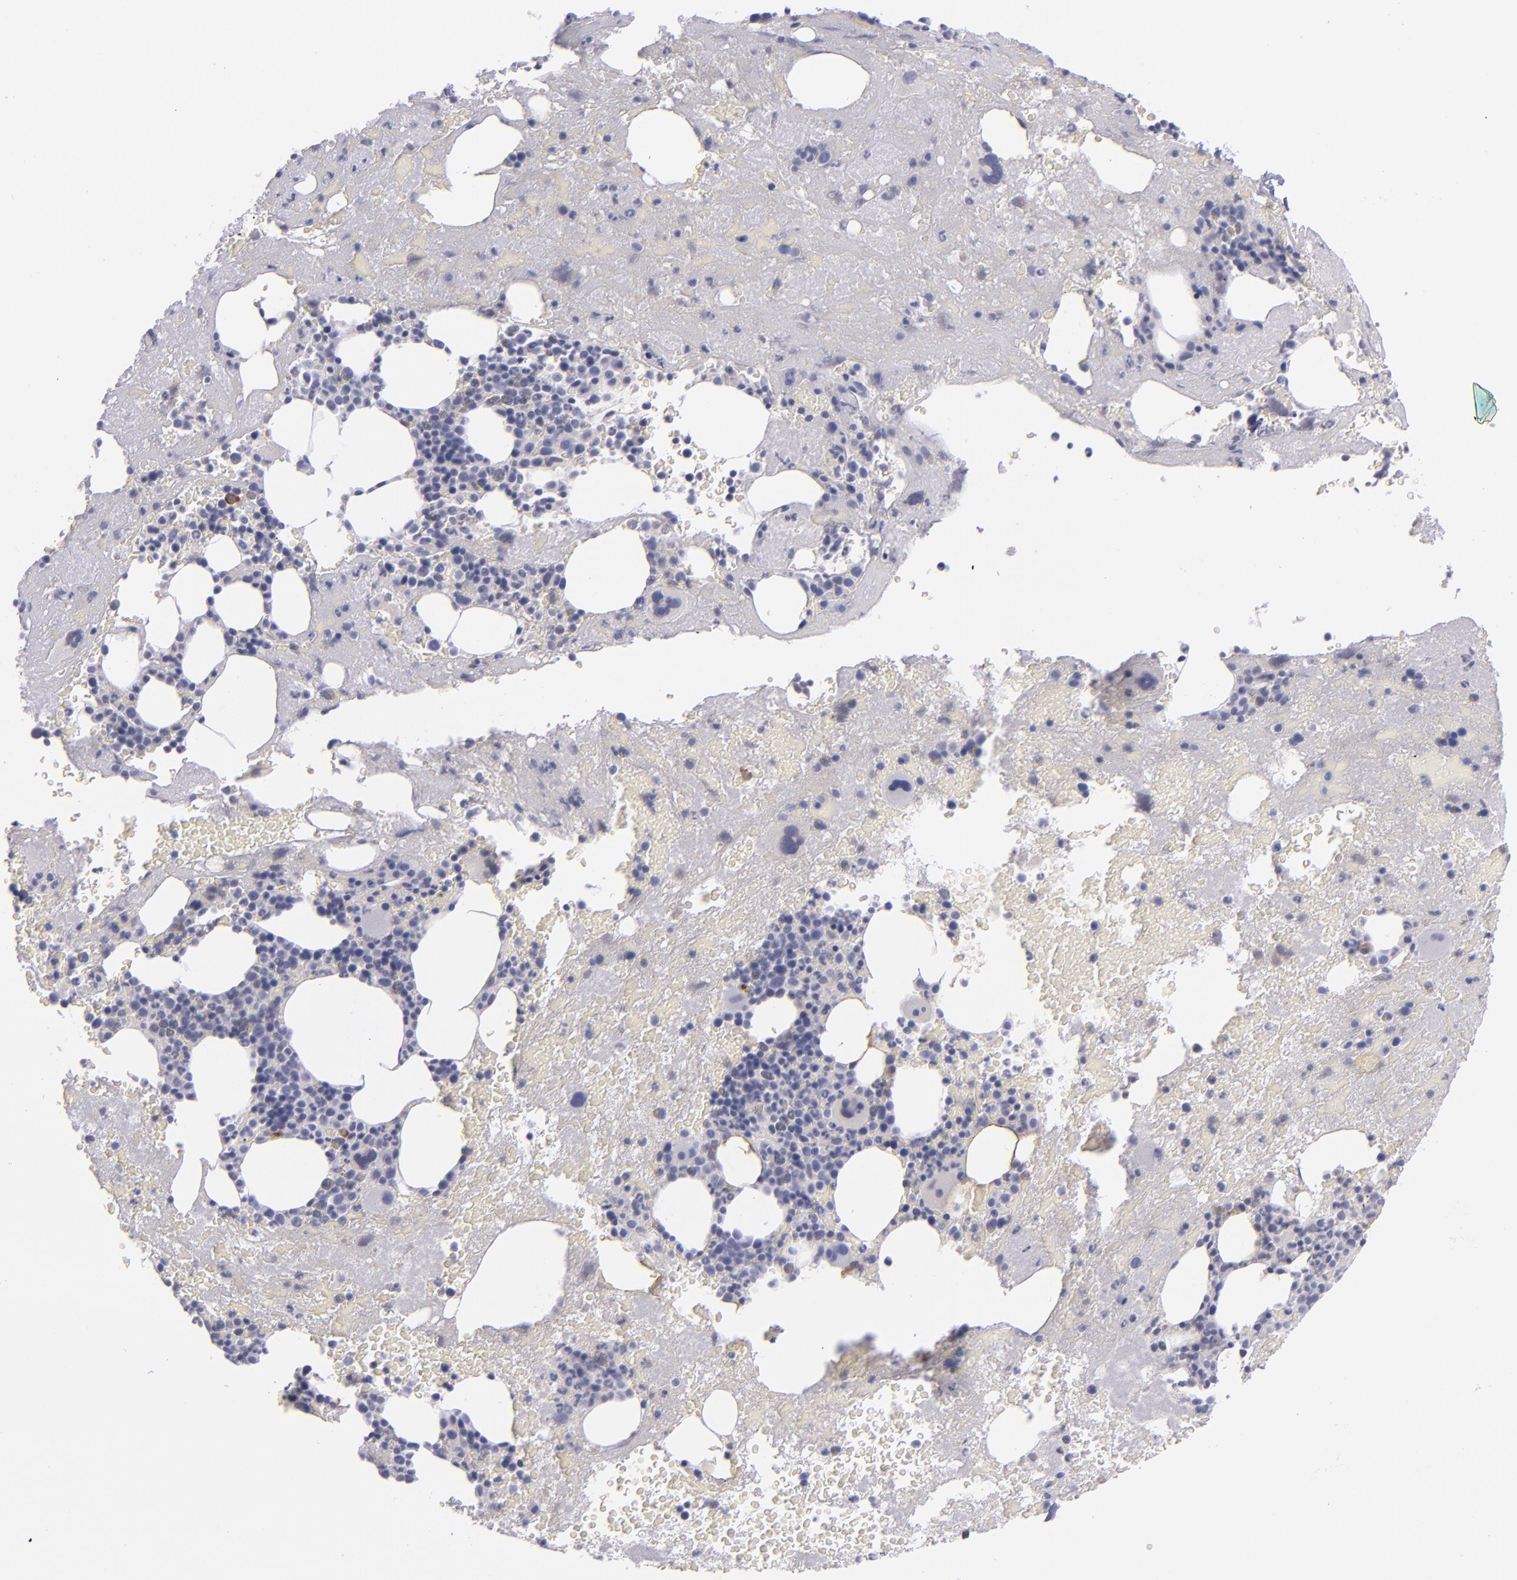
{"staining": {"intensity": "negative", "quantity": "none", "location": "none"}, "tissue": "bone marrow", "cell_type": "Hematopoietic cells", "image_type": "normal", "snomed": [{"axis": "morphology", "description": "Normal tissue, NOS"}, {"axis": "topography", "description": "Bone marrow"}], "caption": "This is a histopathology image of IHC staining of normal bone marrow, which shows no positivity in hematopoietic cells.", "gene": "ITGB4", "patient": {"sex": "male", "age": 76}}